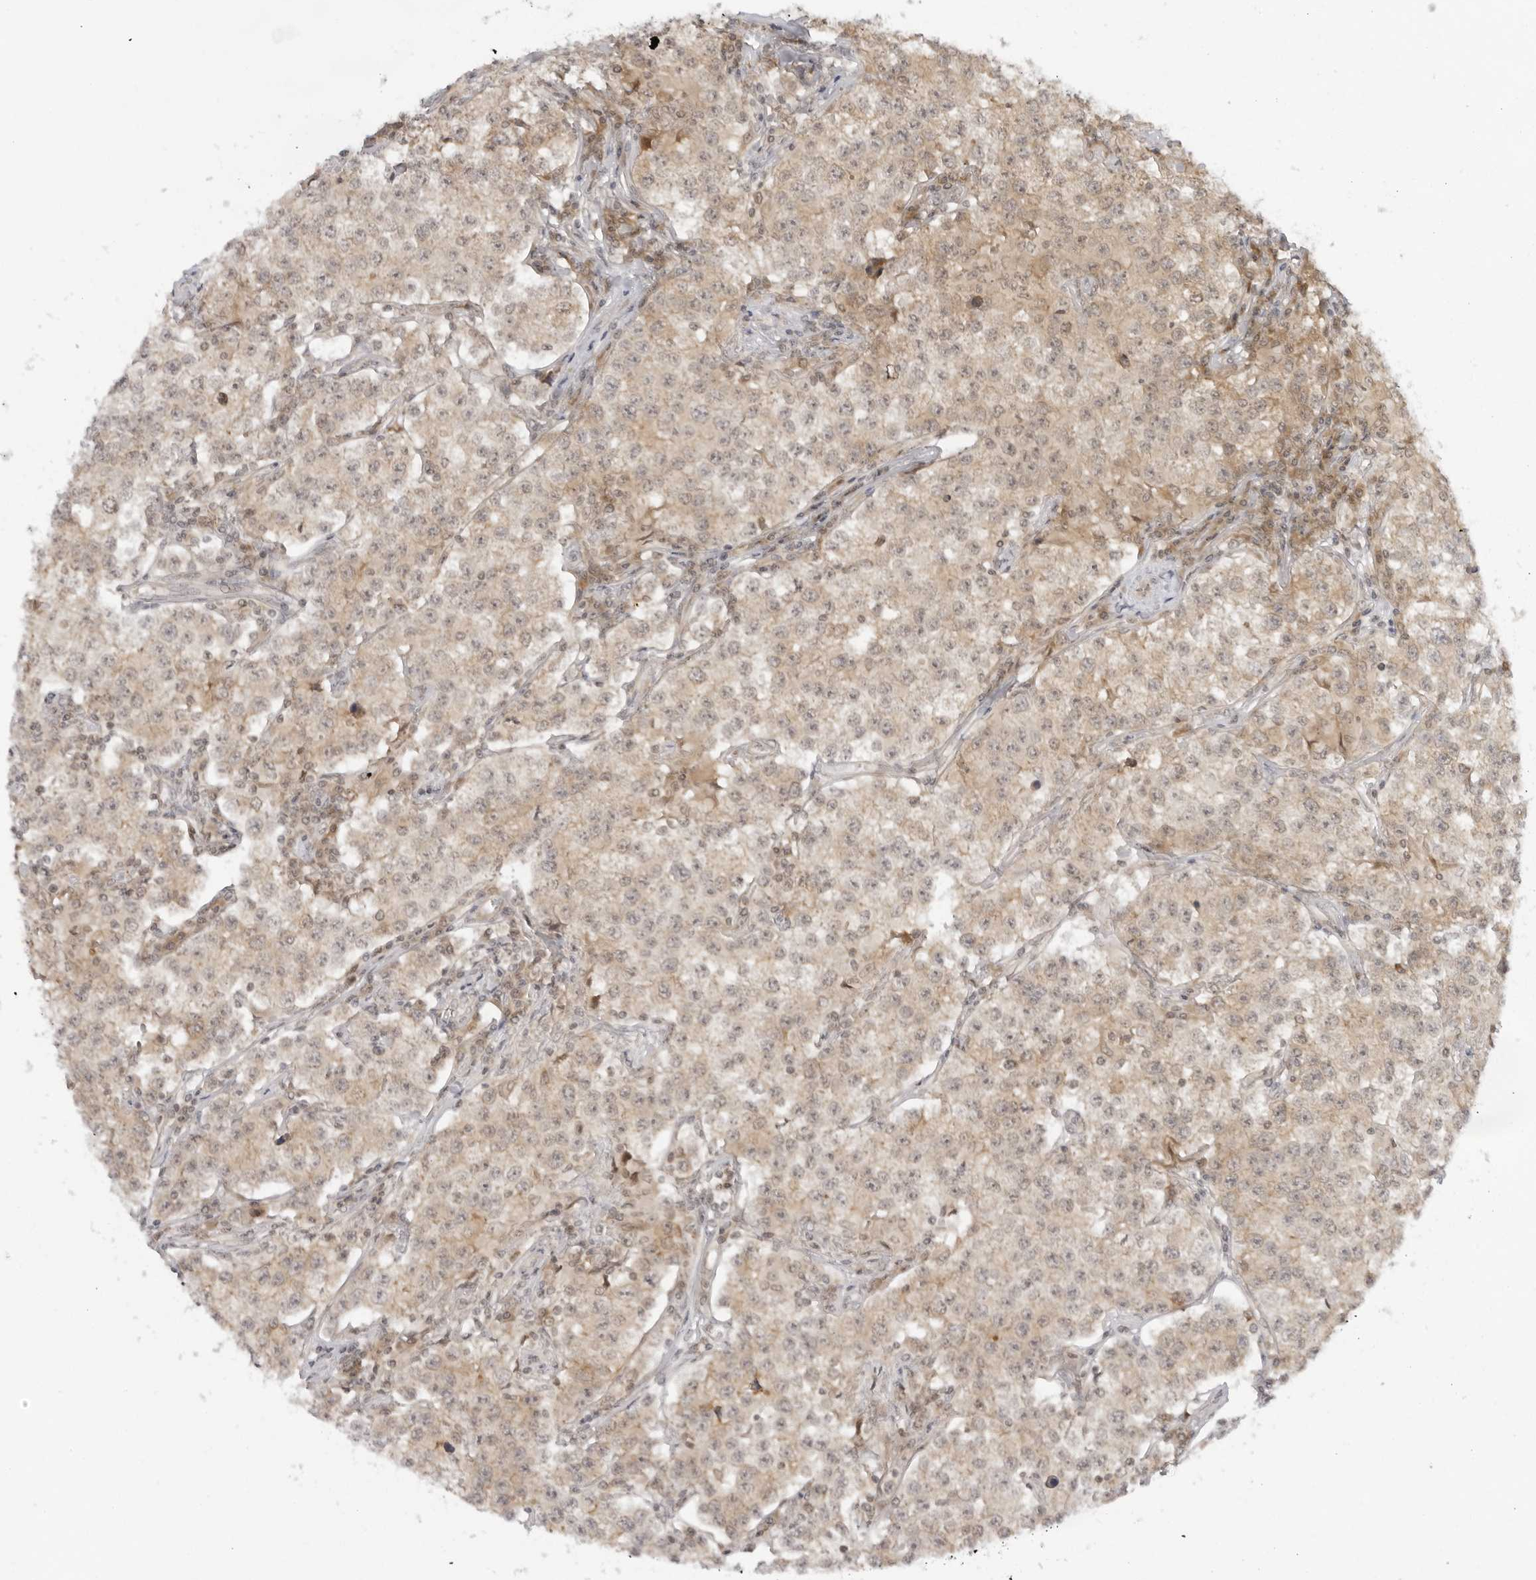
{"staining": {"intensity": "moderate", "quantity": ">75%", "location": "cytoplasmic/membranous"}, "tissue": "testis cancer", "cell_type": "Tumor cells", "image_type": "cancer", "snomed": [{"axis": "morphology", "description": "Seminoma, NOS"}, {"axis": "morphology", "description": "Carcinoma, Embryonal, NOS"}, {"axis": "topography", "description": "Testis"}], "caption": "The photomicrograph reveals staining of embryonal carcinoma (testis), revealing moderate cytoplasmic/membranous protein expression (brown color) within tumor cells.", "gene": "PRRC2C", "patient": {"sex": "male", "age": 43}}